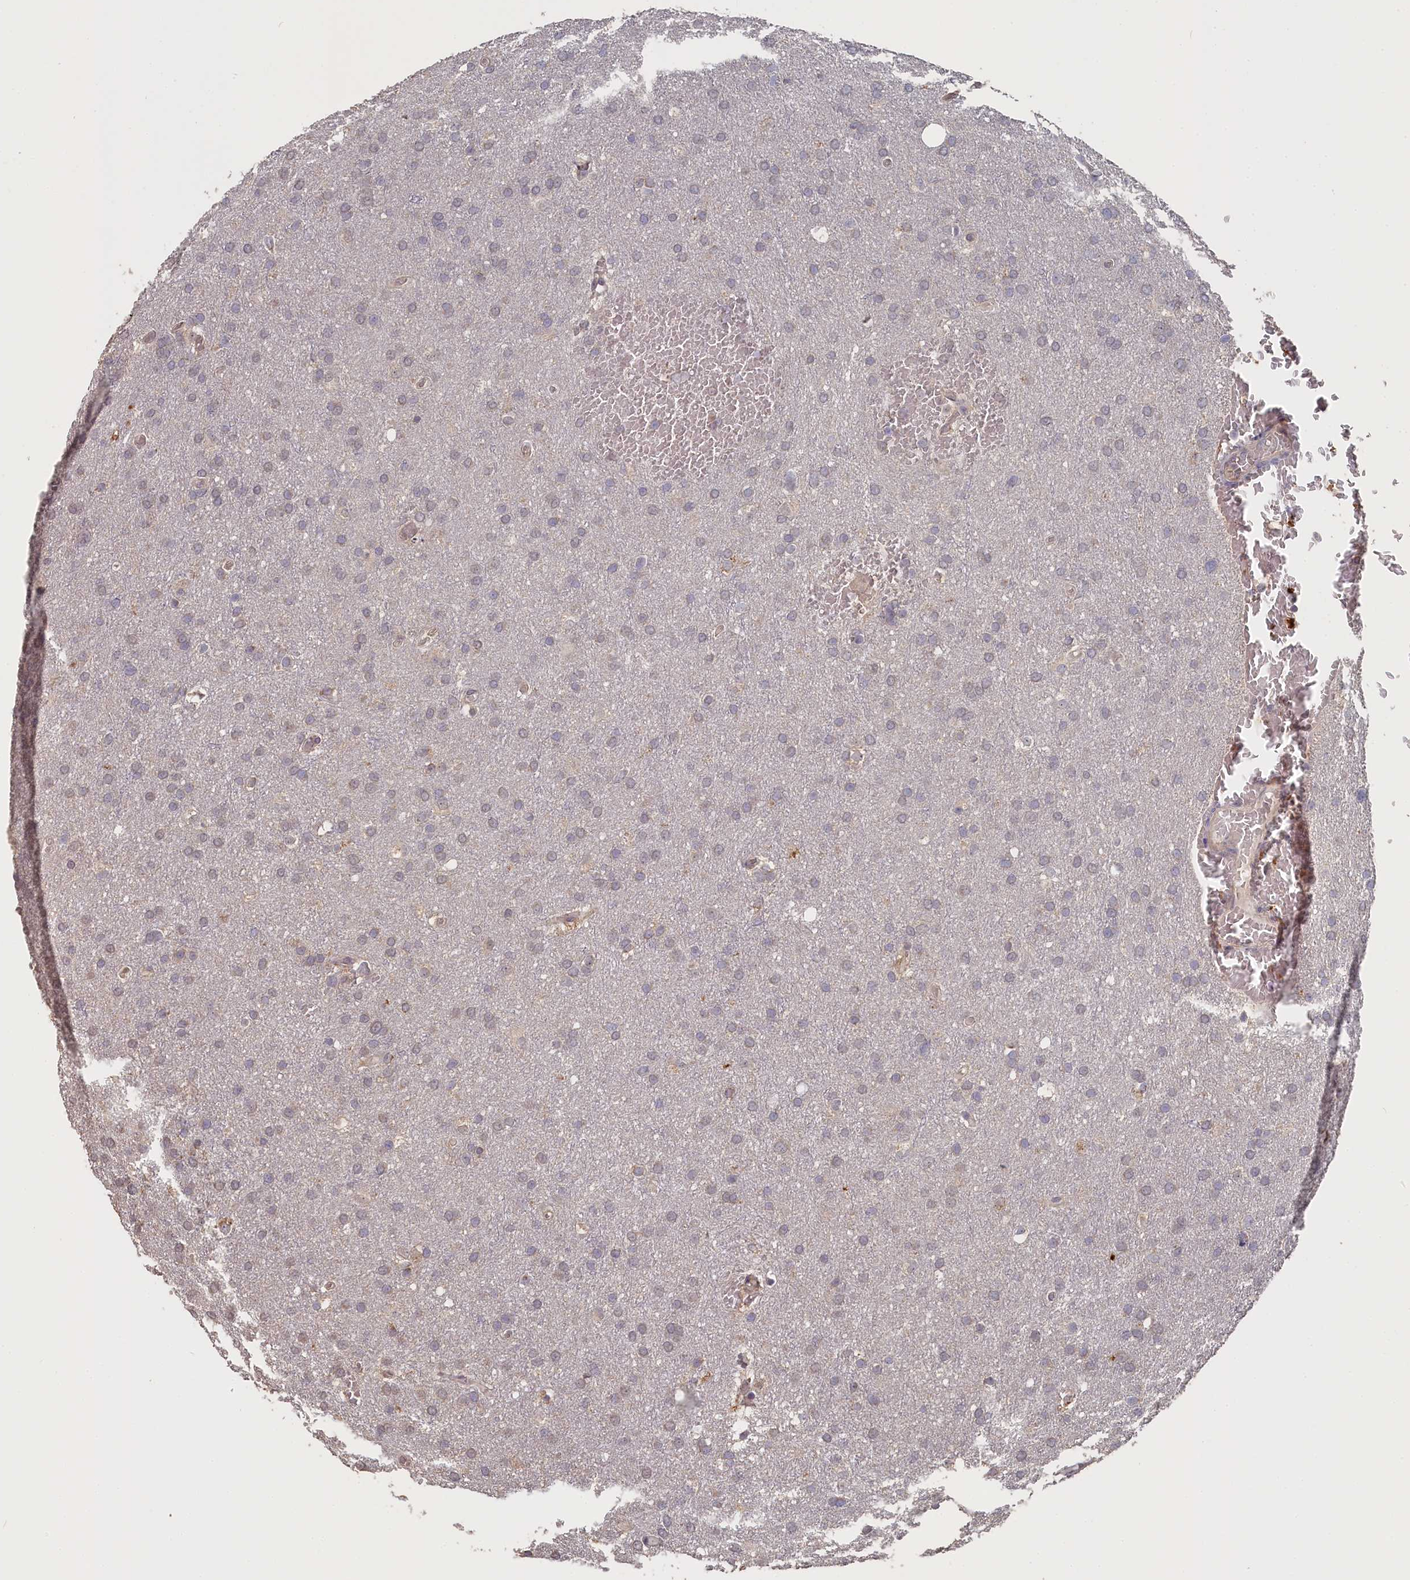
{"staining": {"intensity": "negative", "quantity": "none", "location": "none"}, "tissue": "glioma", "cell_type": "Tumor cells", "image_type": "cancer", "snomed": [{"axis": "morphology", "description": "Glioma, malignant, High grade"}, {"axis": "topography", "description": "Cerebral cortex"}], "caption": "An IHC micrograph of high-grade glioma (malignant) is shown. There is no staining in tumor cells of high-grade glioma (malignant).", "gene": "STX16", "patient": {"sex": "female", "age": 36}}